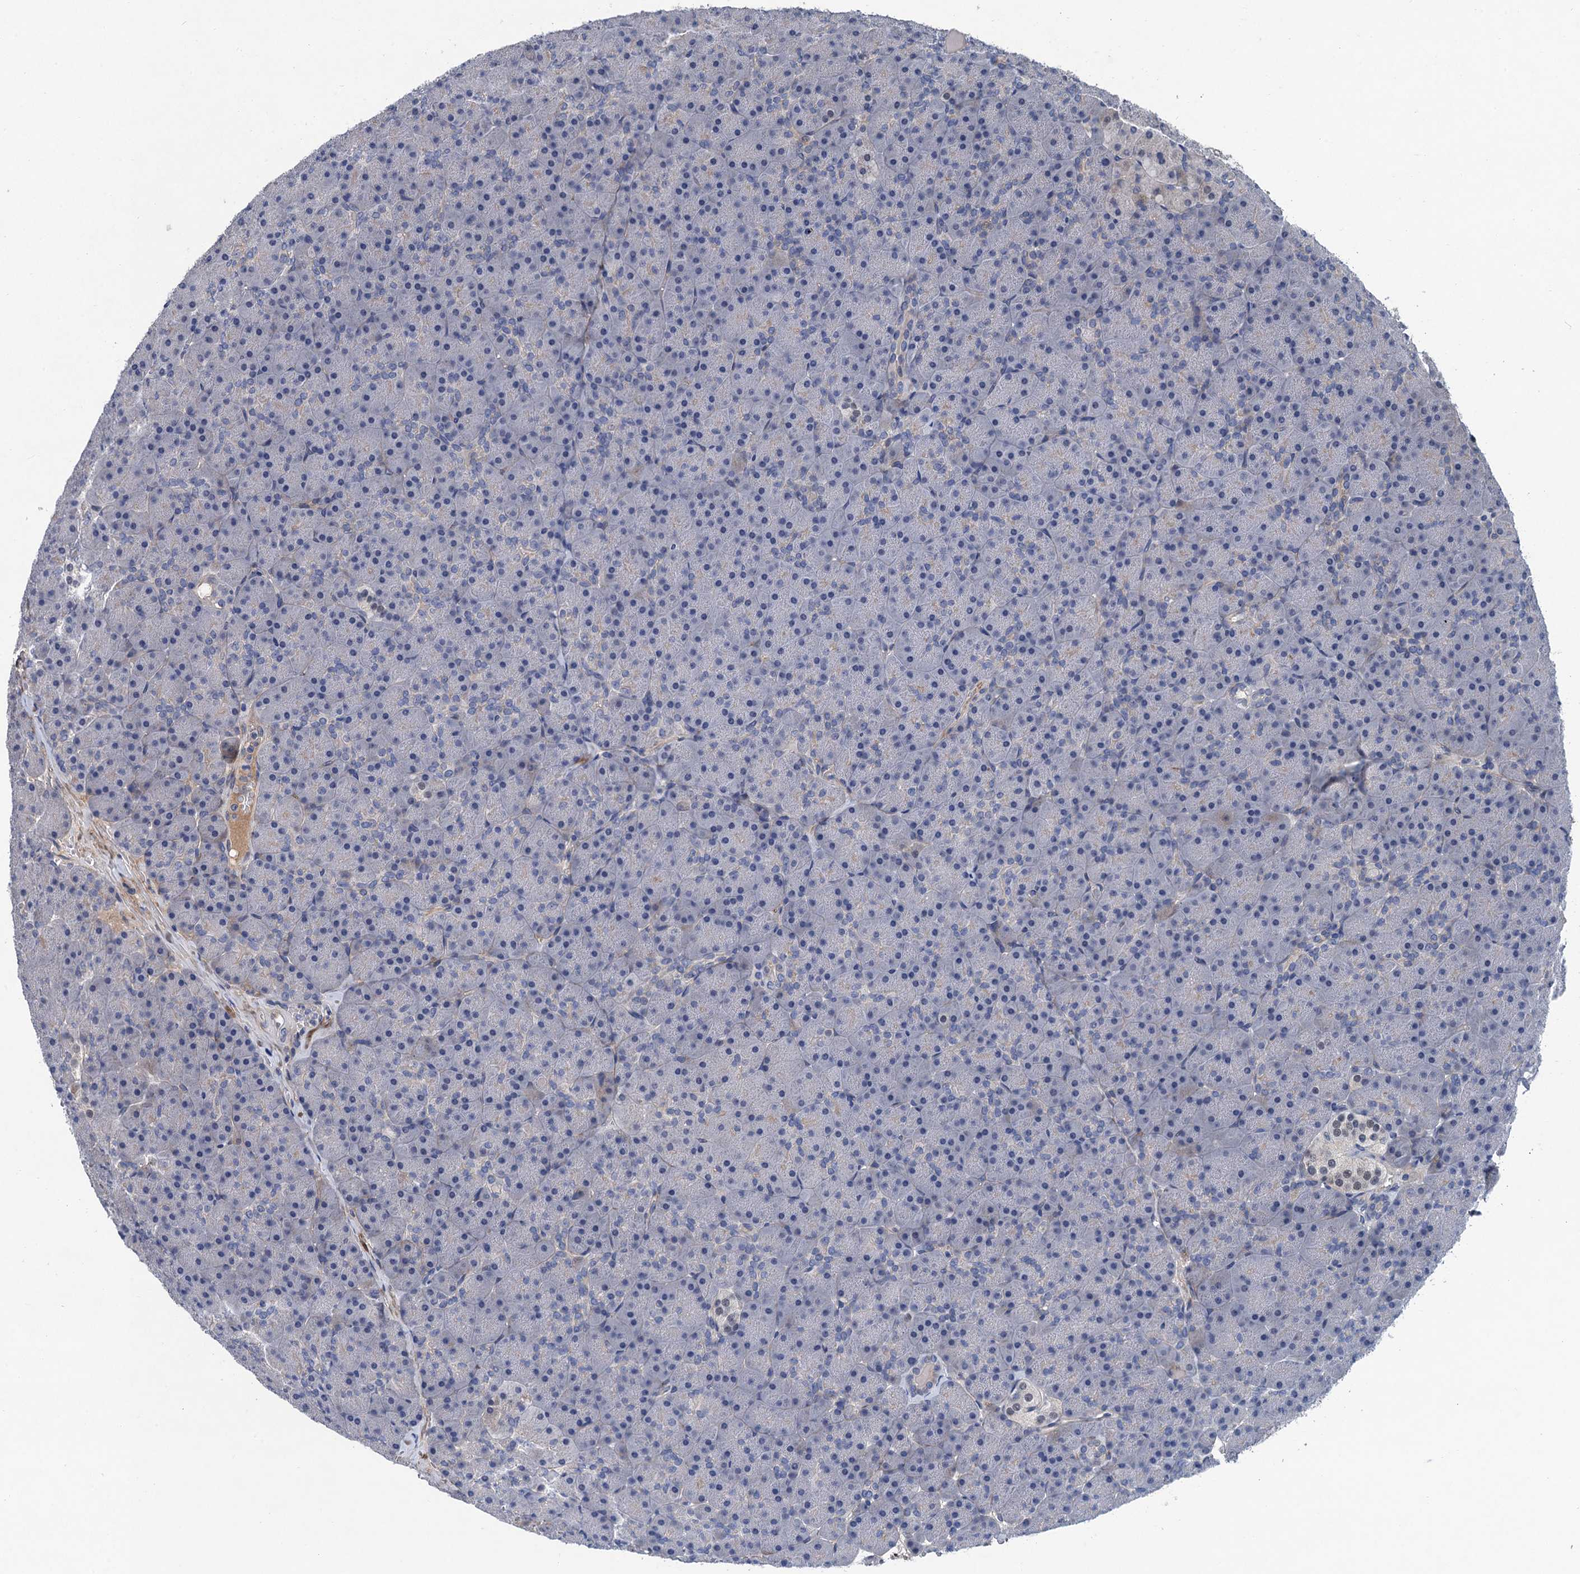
{"staining": {"intensity": "negative", "quantity": "none", "location": "none"}, "tissue": "pancreas", "cell_type": "Exocrine glandular cells", "image_type": "normal", "snomed": [{"axis": "morphology", "description": "Normal tissue, NOS"}, {"axis": "topography", "description": "Pancreas"}], "caption": "High magnification brightfield microscopy of benign pancreas stained with DAB (3,3'-diaminobenzidine) (brown) and counterstained with hematoxylin (blue): exocrine glandular cells show no significant staining. (DAB immunohistochemistry with hematoxylin counter stain).", "gene": "TRAF7", "patient": {"sex": "male", "age": 36}}